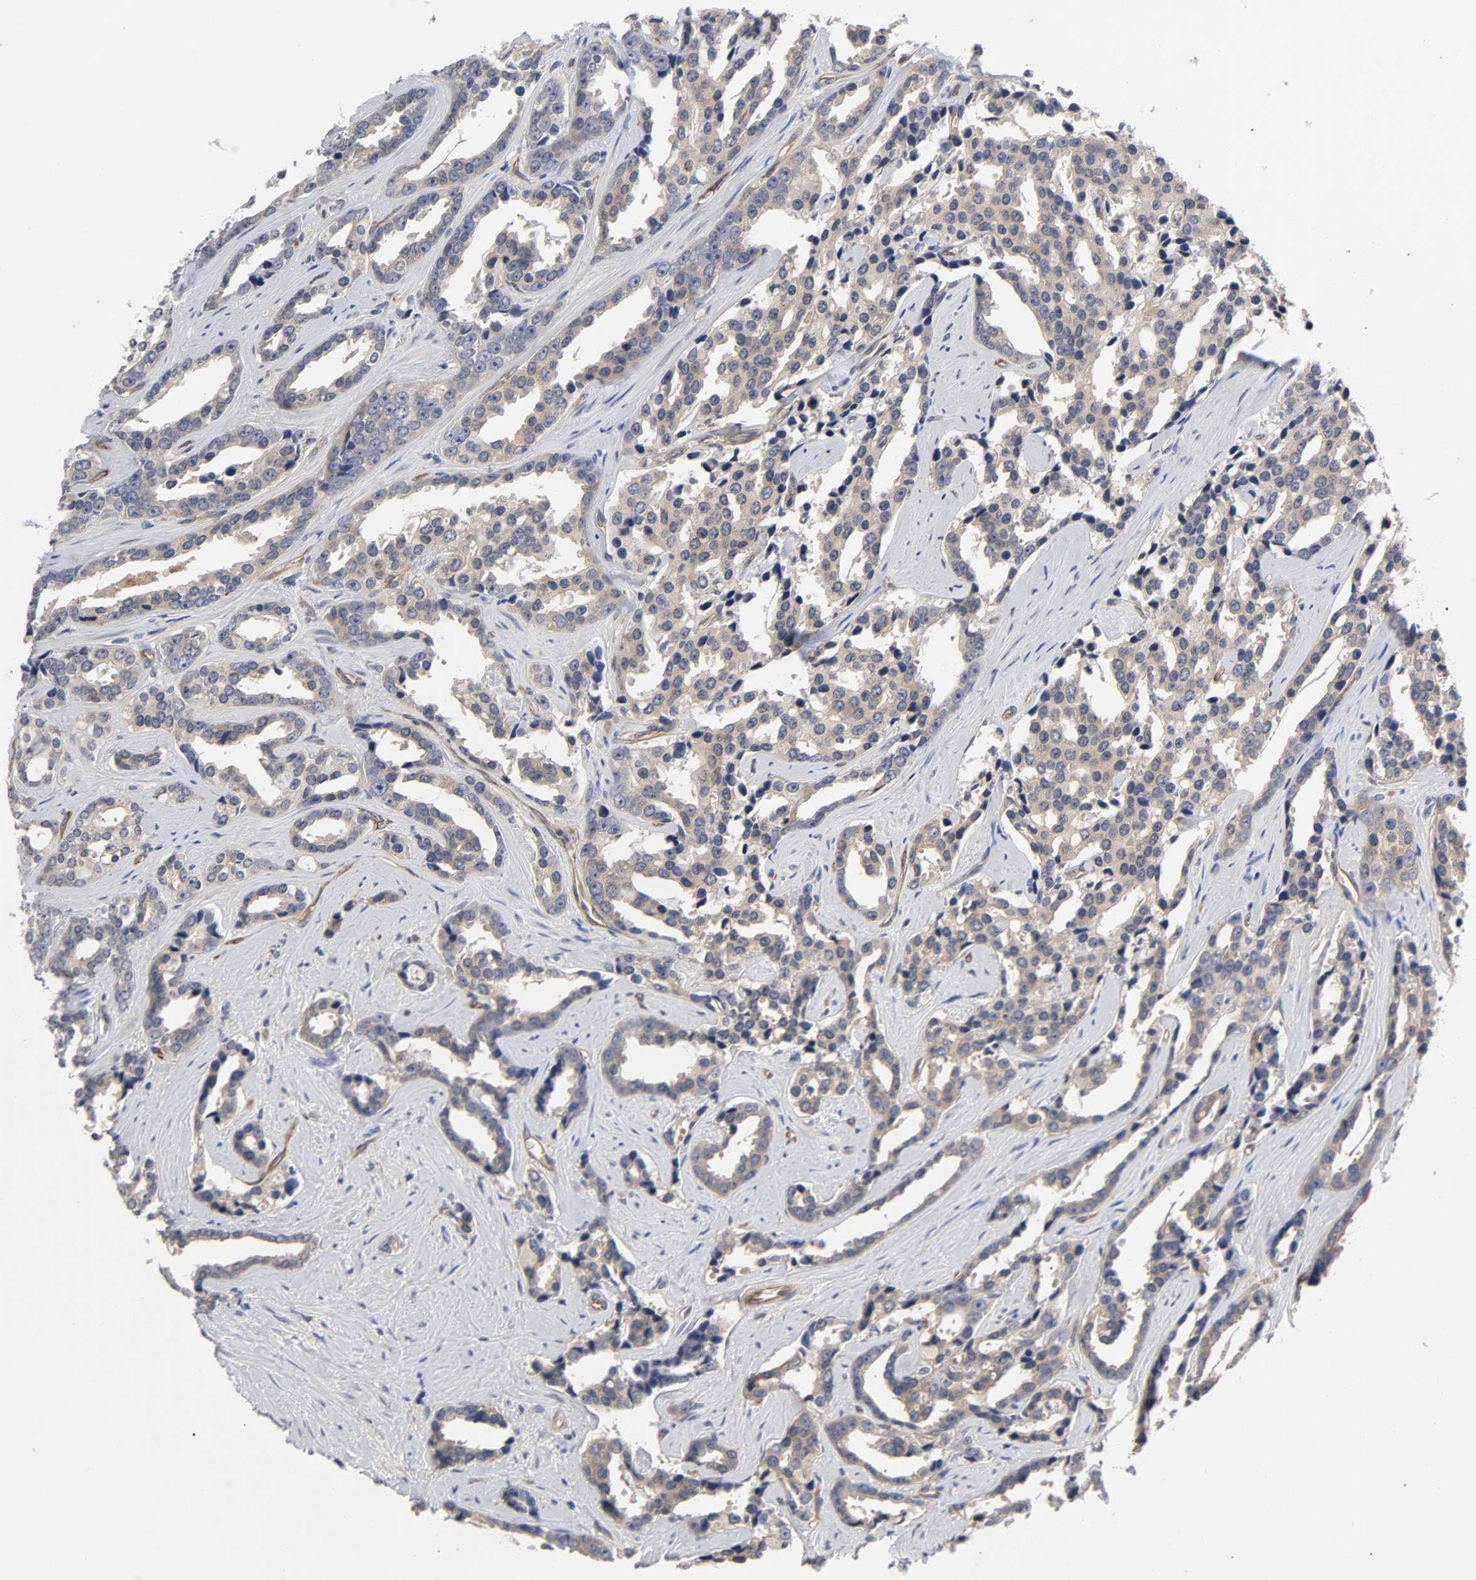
{"staining": {"intensity": "negative", "quantity": "none", "location": "none"}, "tissue": "prostate cancer", "cell_type": "Tumor cells", "image_type": "cancer", "snomed": [{"axis": "morphology", "description": "Adenocarcinoma, High grade"}, {"axis": "topography", "description": "Prostate"}], "caption": "Tumor cells are negative for brown protein staining in prostate adenocarcinoma (high-grade).", "gene": "RAB13", "patient": {"sex": "male", "age": 67}}